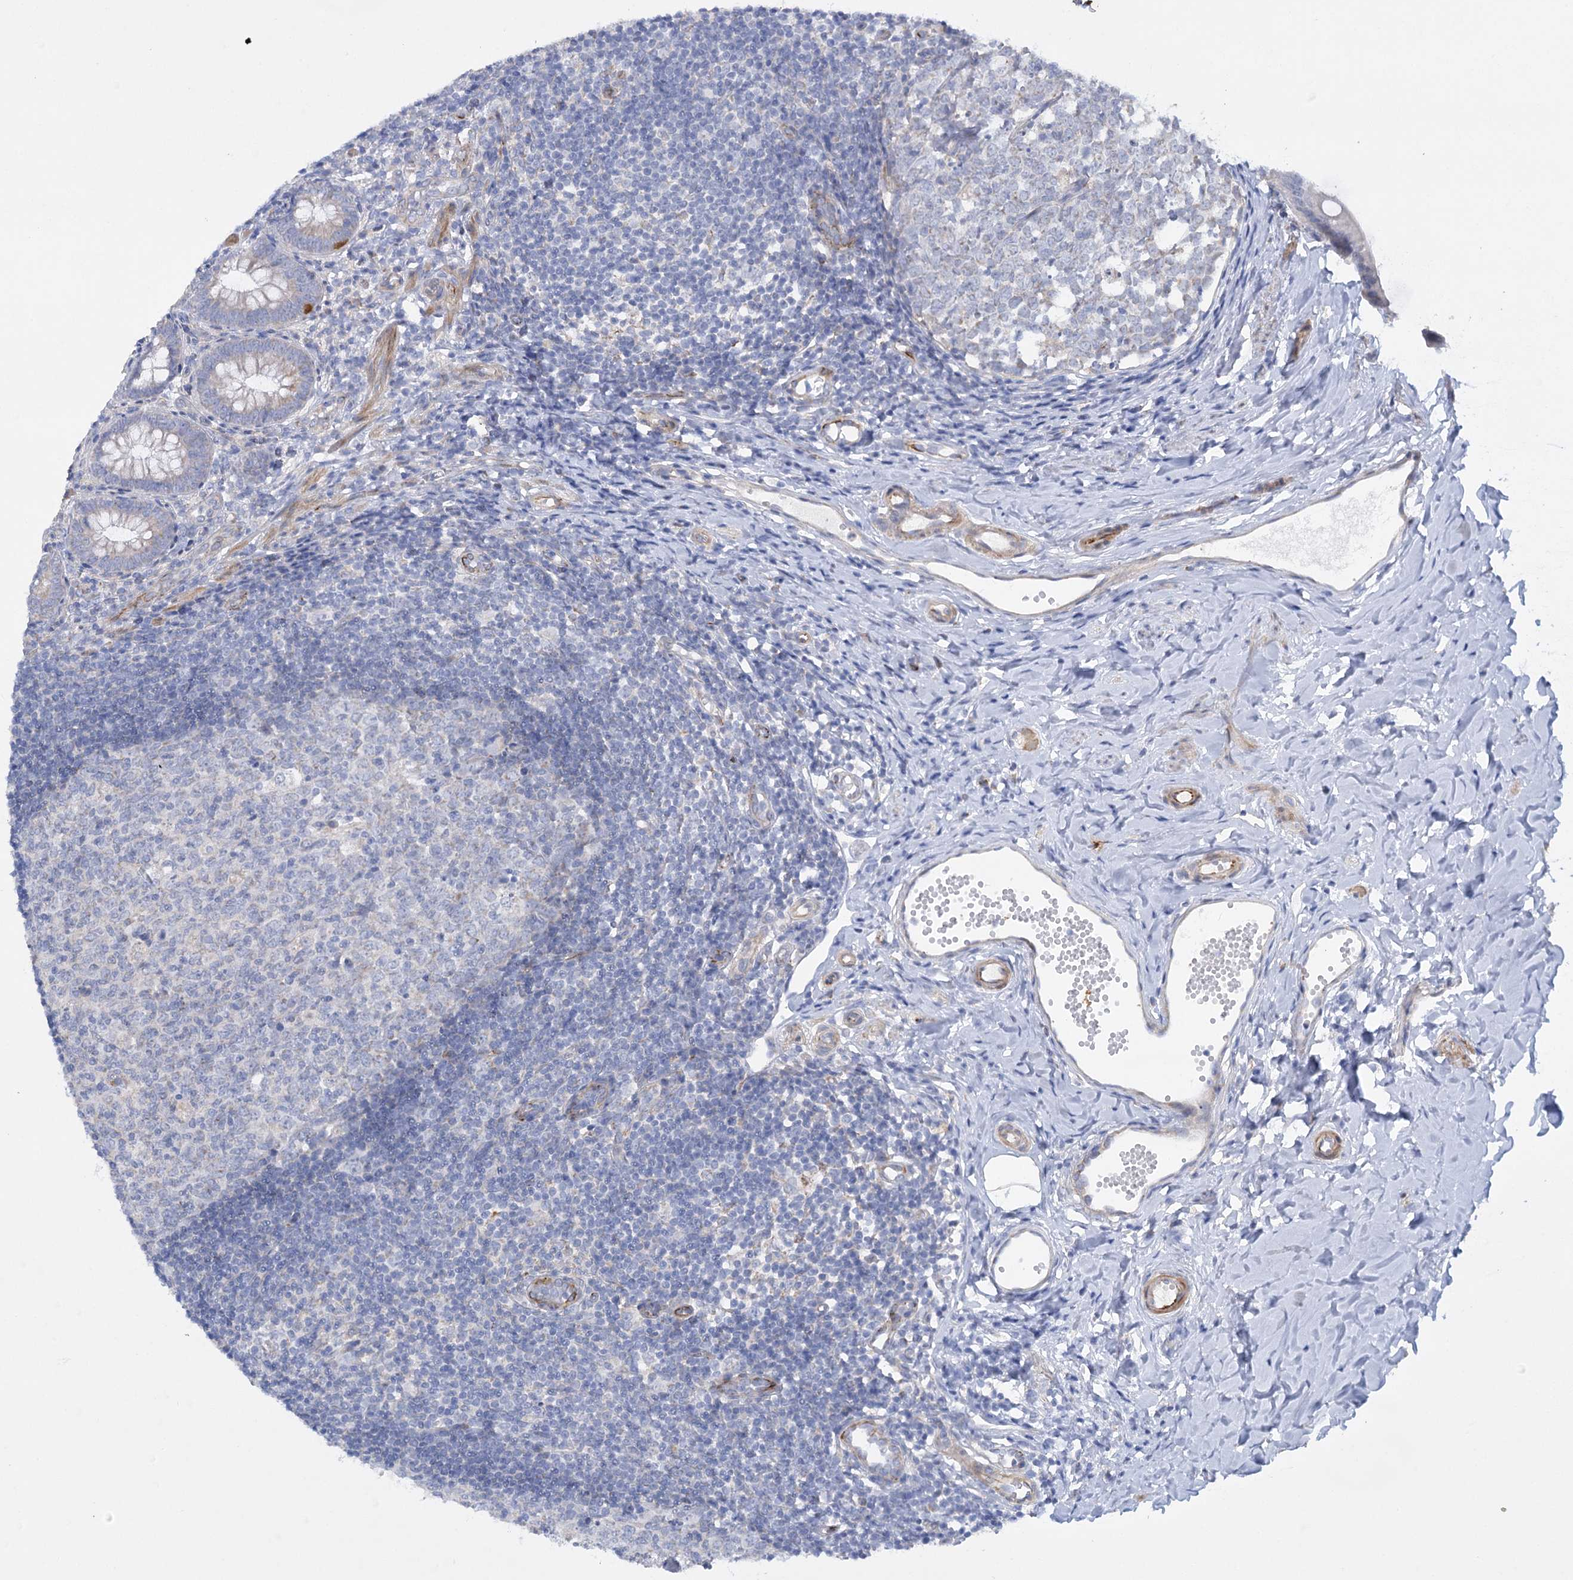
{"staining": {"intensity": "moderate", "quantity": "<25%", "location": "cytoplasmic/membranous"}, "tissue": "appendix", "cell_type": "Glandular cells", "image_type": "normal", "snomed": [{"axis": "morphology", "description": "Normal tissue, NOS"}, {"axis": "topography", "description": "Appendix"}], "caption": "Brown immunohistochemical staining in benign human appendix exhibits moderate cytoplasmic/membranous expression in about <25% of glandular cells. (DAB IHC, brown staining for protein, blue staining for nuclei).", "gene": "DHTKD1", "patient": {"sex": "male", "age": 14}}